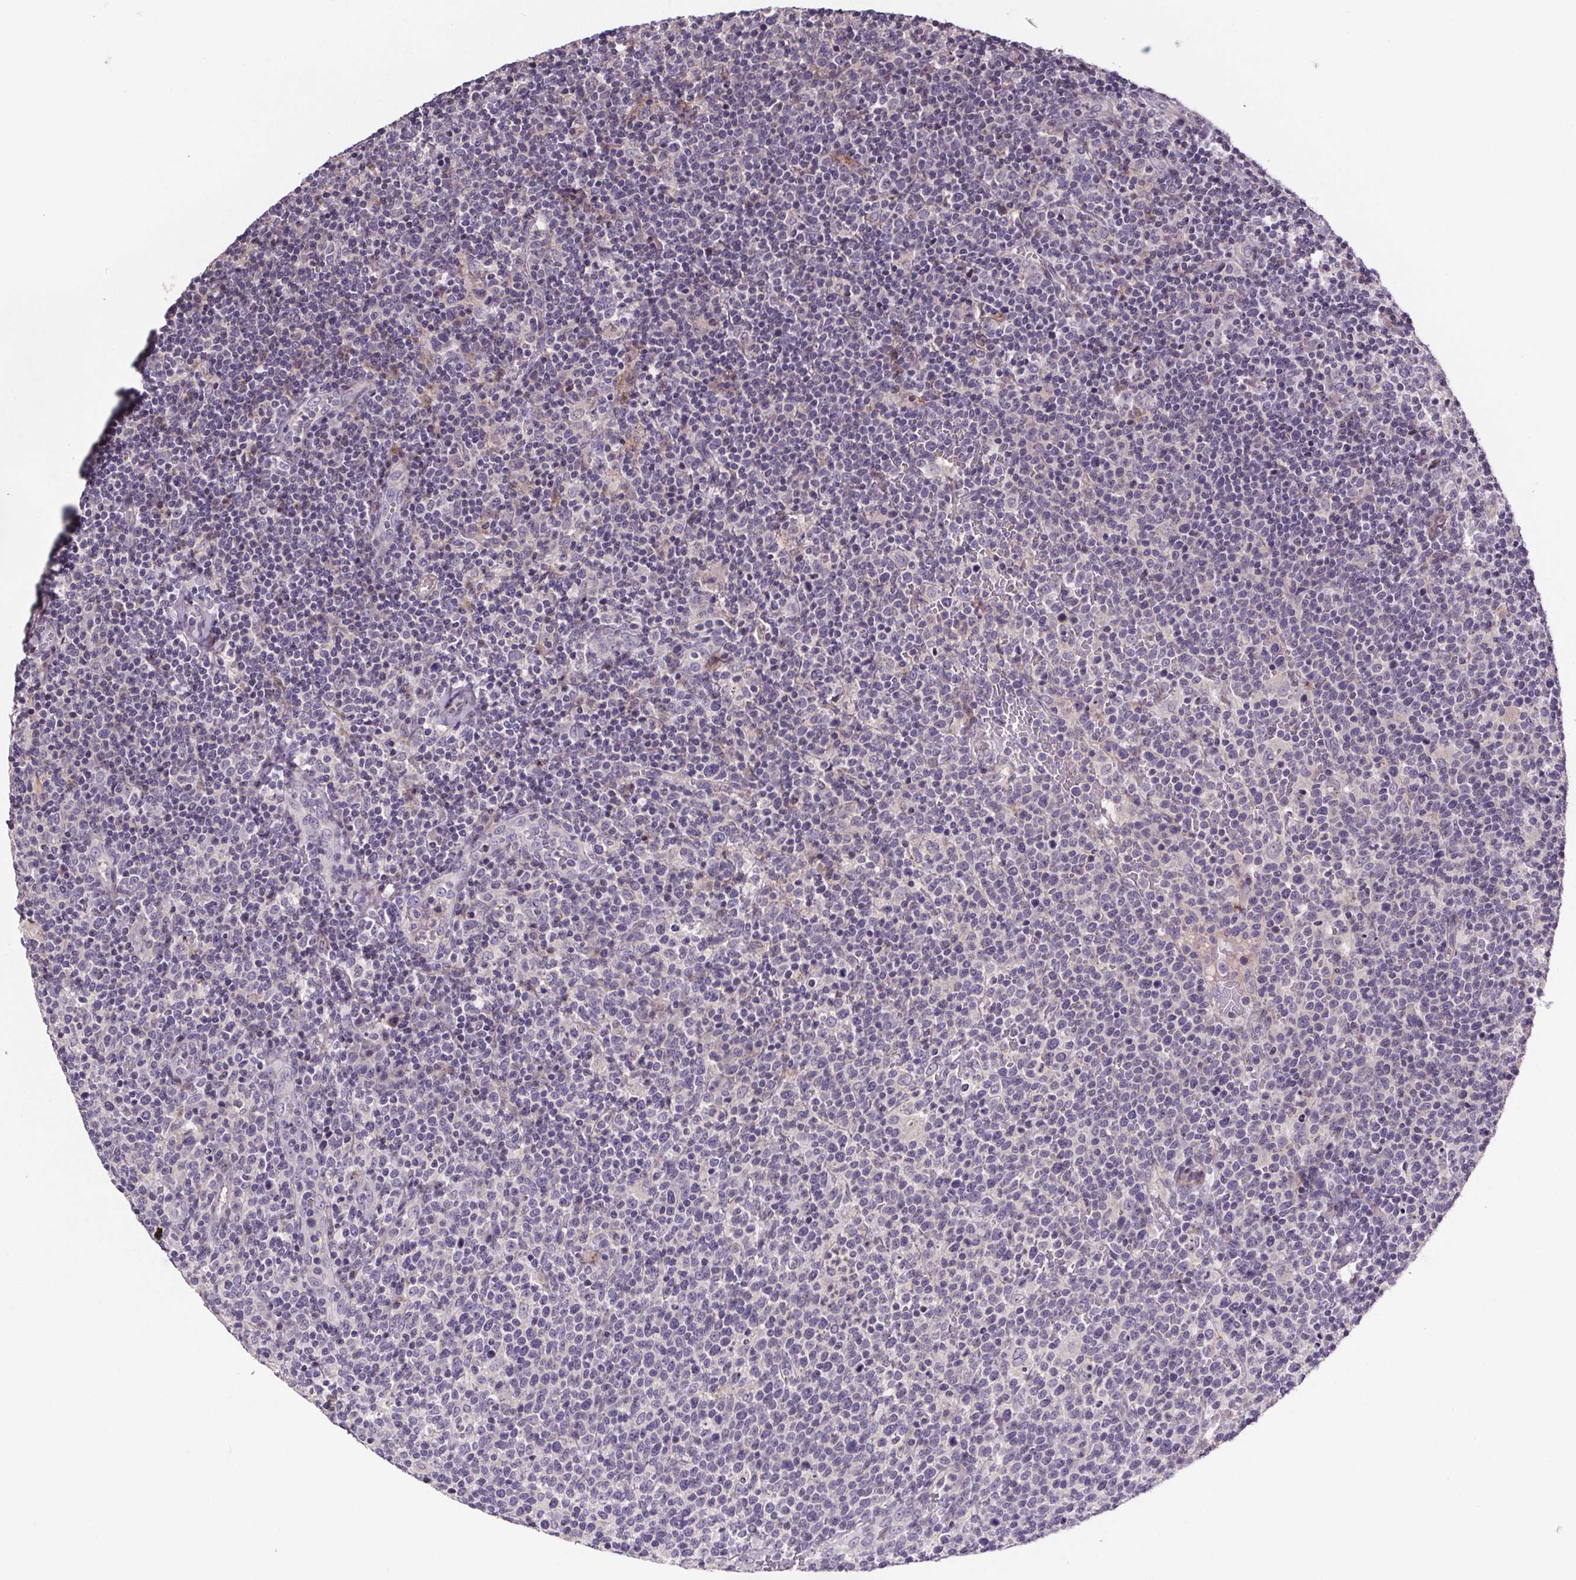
{"staining": {"intensity": "negative", "quantity": "none", "location": "none"}, "tissue": "lymphoma", "cell_type": "Tumor cells", "image_type": "cancer", "snomed": [{"axis": "morphology", "description": "Malignant lymphoma, non-Hodgkin's type, High grade"}, {"axis": "topography", "description": "Lymph node"}], "caption": "Lymphoma was stained to show a protein in brown. There is no significant staining in tumor cells.", "gene": "CLN3", "patient": {"sex": "male", "age": 61}}